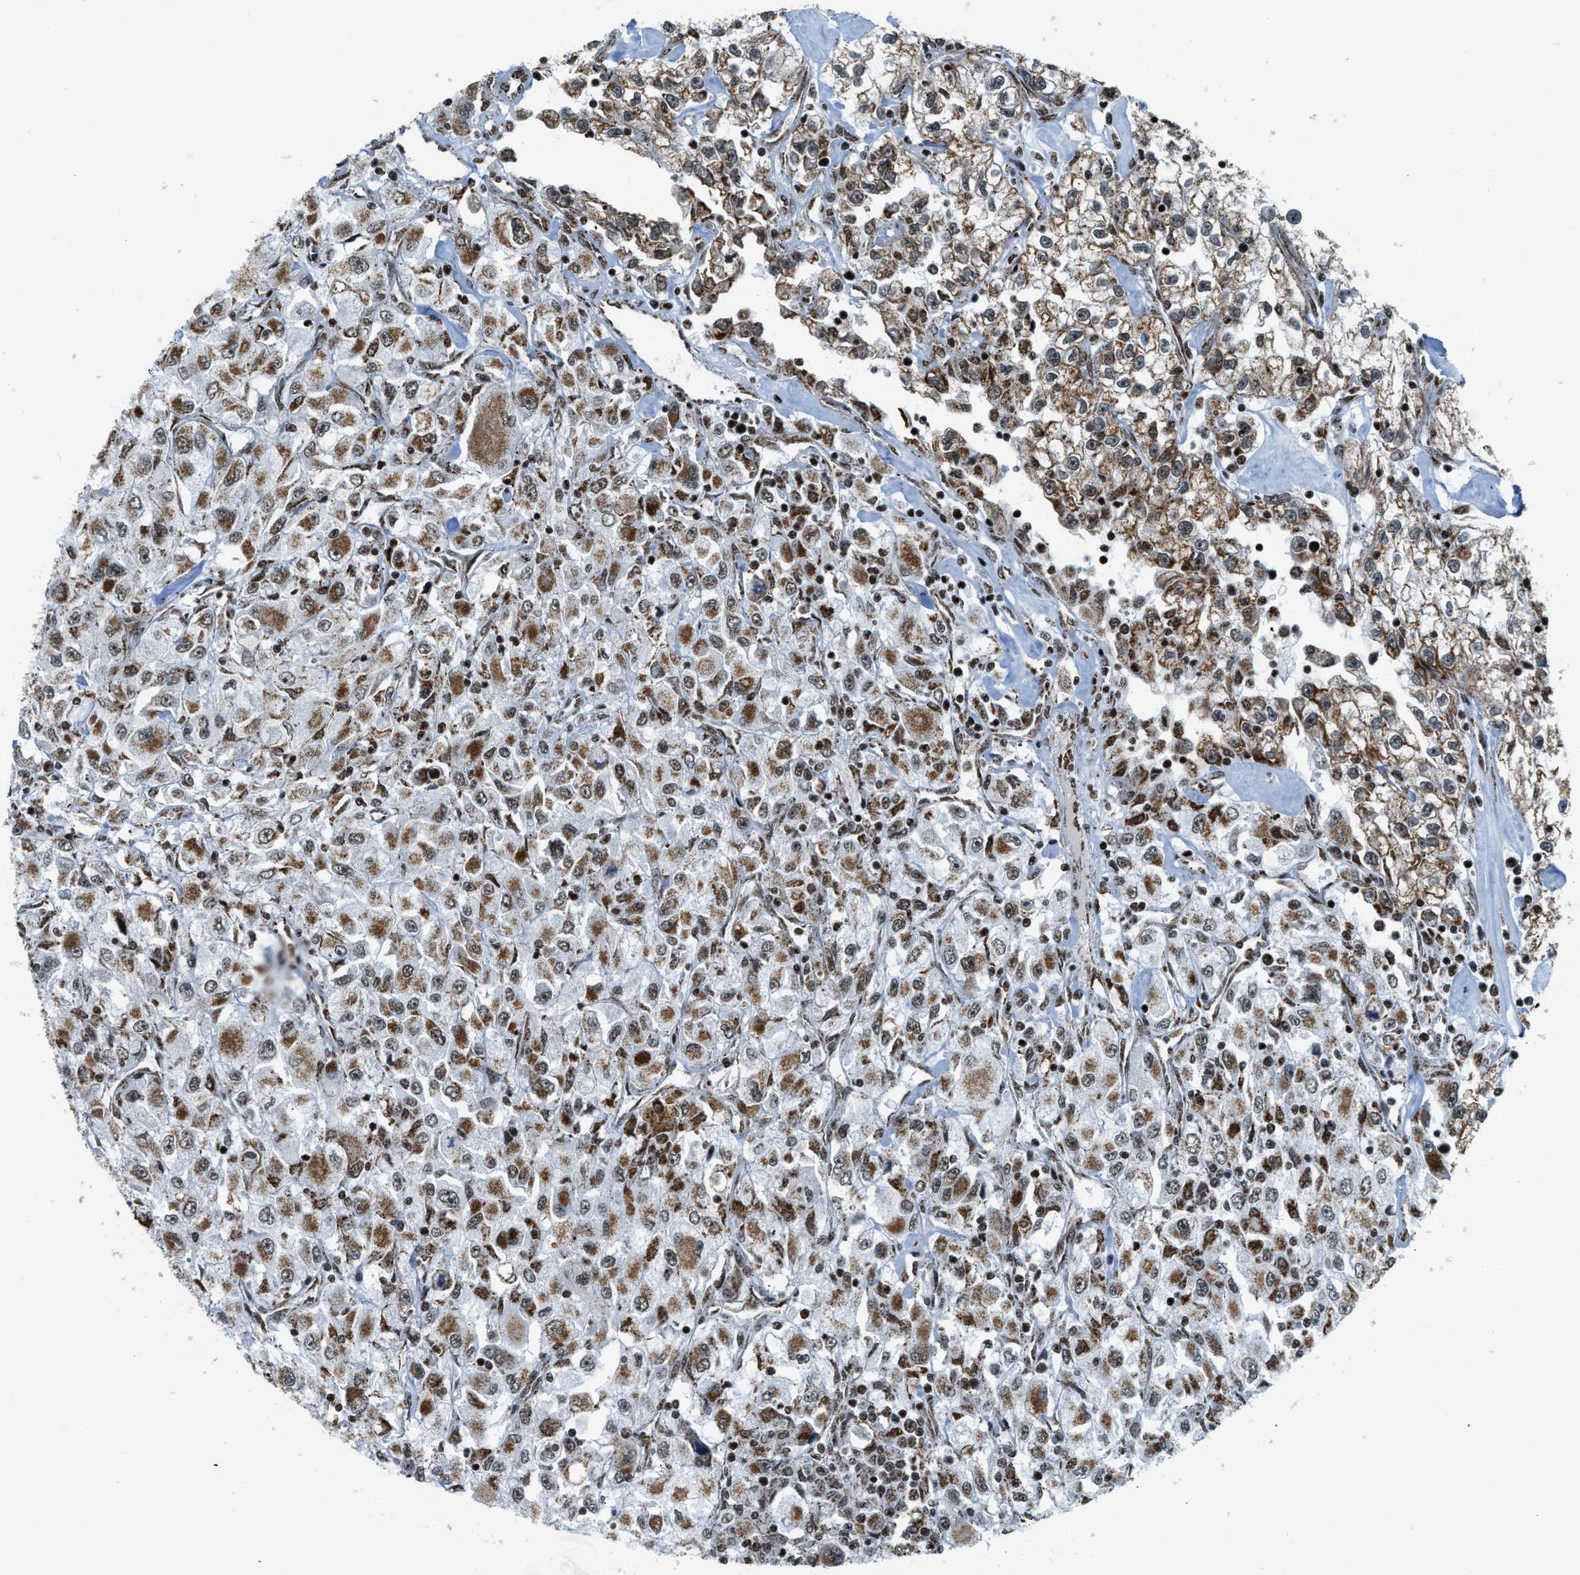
{"staining": {"intensity": "moderate", "quantity": ">75%", "location": "cytoplasmic/membranous,nuclear"}, "tissue": "renal cancer", "cell_type": "Tumor cells", "image_type": "cancer", "snomed": [{"axis": "morphology", "description": "Adenocarcinoma, NOS"}, {"axis": "topography", "description": "Kidney"}], "caption": "Protein analysis of renal cancer tissue shows moderate cytoplasmic/membranous and nuclear expression in about >75% of tumor cells. Nuclei are stained in blue.", "gene": "GABPB1", "patient": {"sex": "female", "age": 52}}